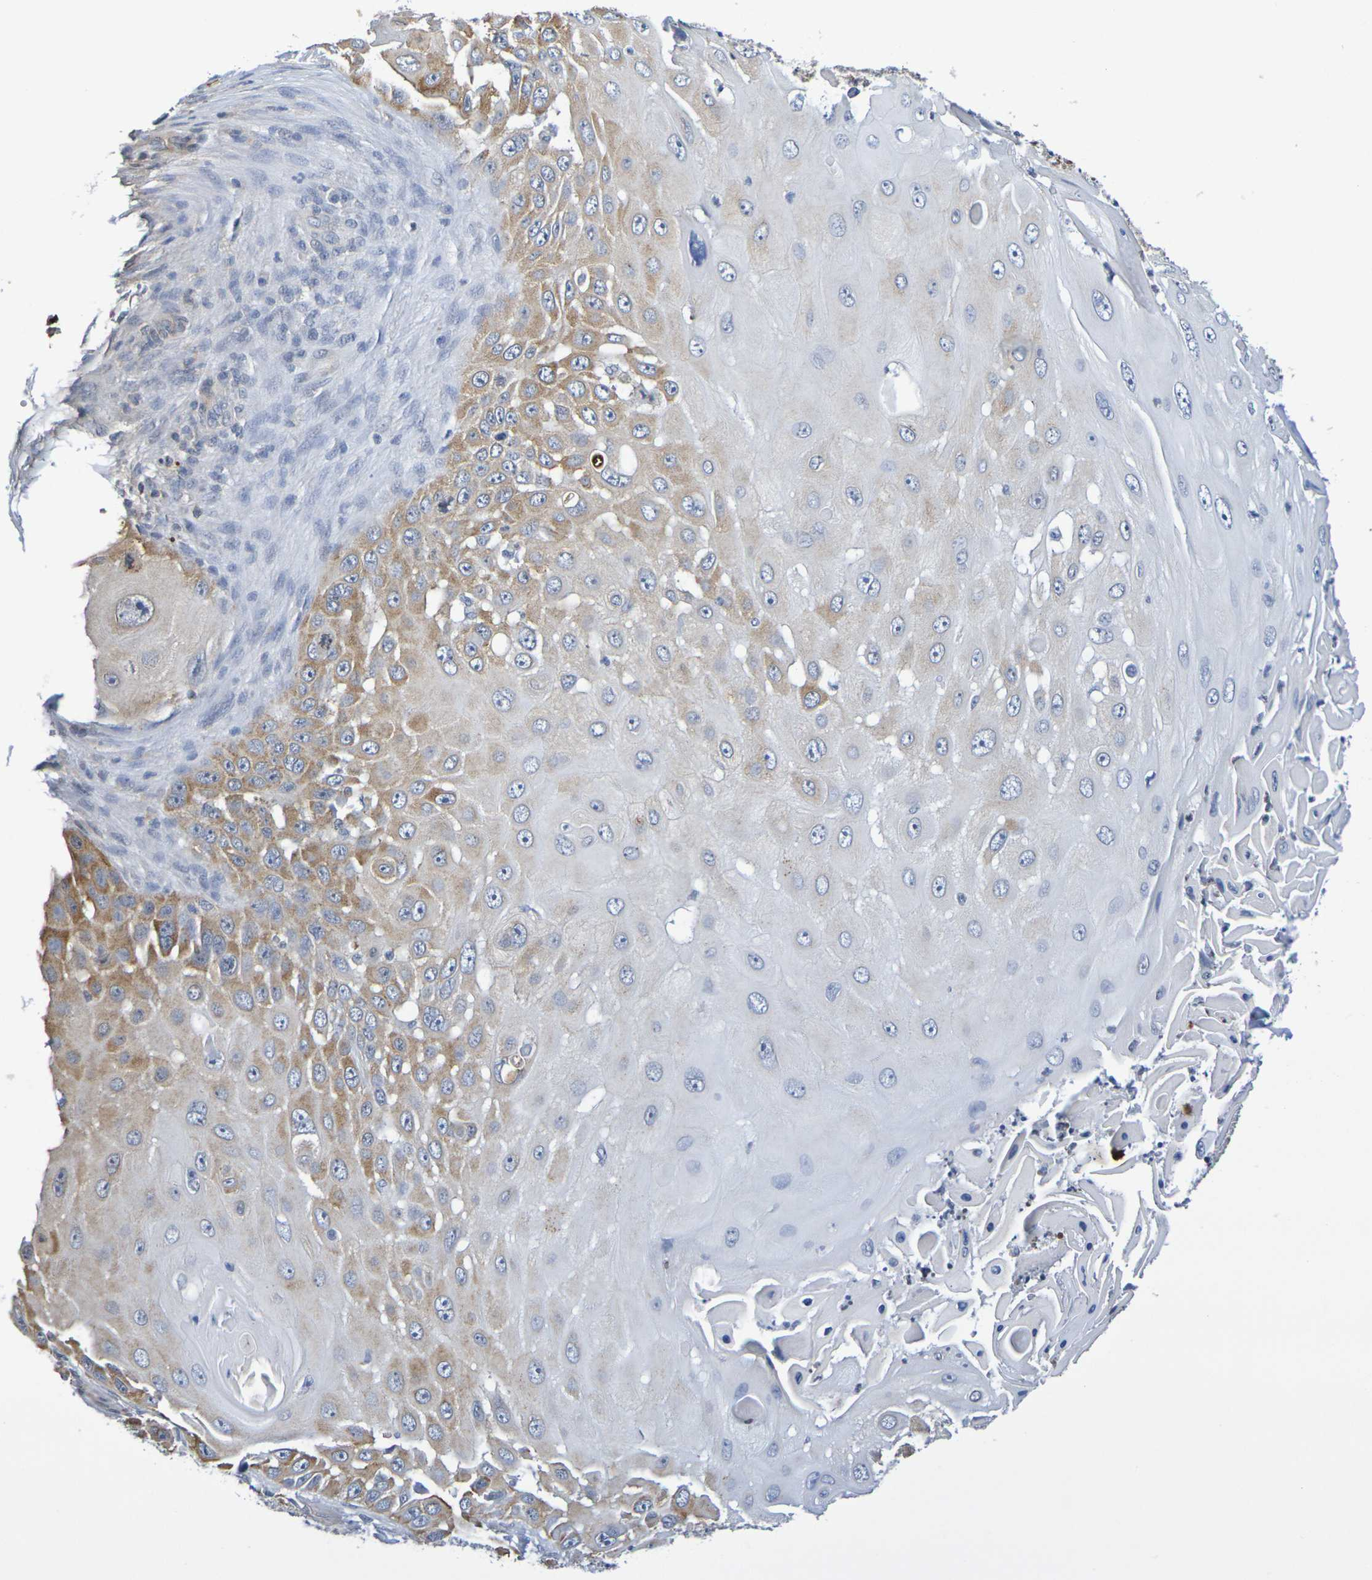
{"staining": {"intensity": "moderate", "quantity": "25%-75%", "location": "cytoplasmic/membranous"}, "tissue": "skin cancer", "cell_type": "Tumor cells", "image_type": "cancer", "snomed": [{"axis": "morphology", "description": "Squamous cell carcinoma, NOS"}, {"axis": "topography", "description": "Skin"}], "caption": "Skin cancer stained for a protein (brown) shows moderate cytoplasmic/membranous positive staining in approximately 25%-75% of tumor cells.", "gene": "CHRNB1", "patient": {"sex": "female", "age": 44}}